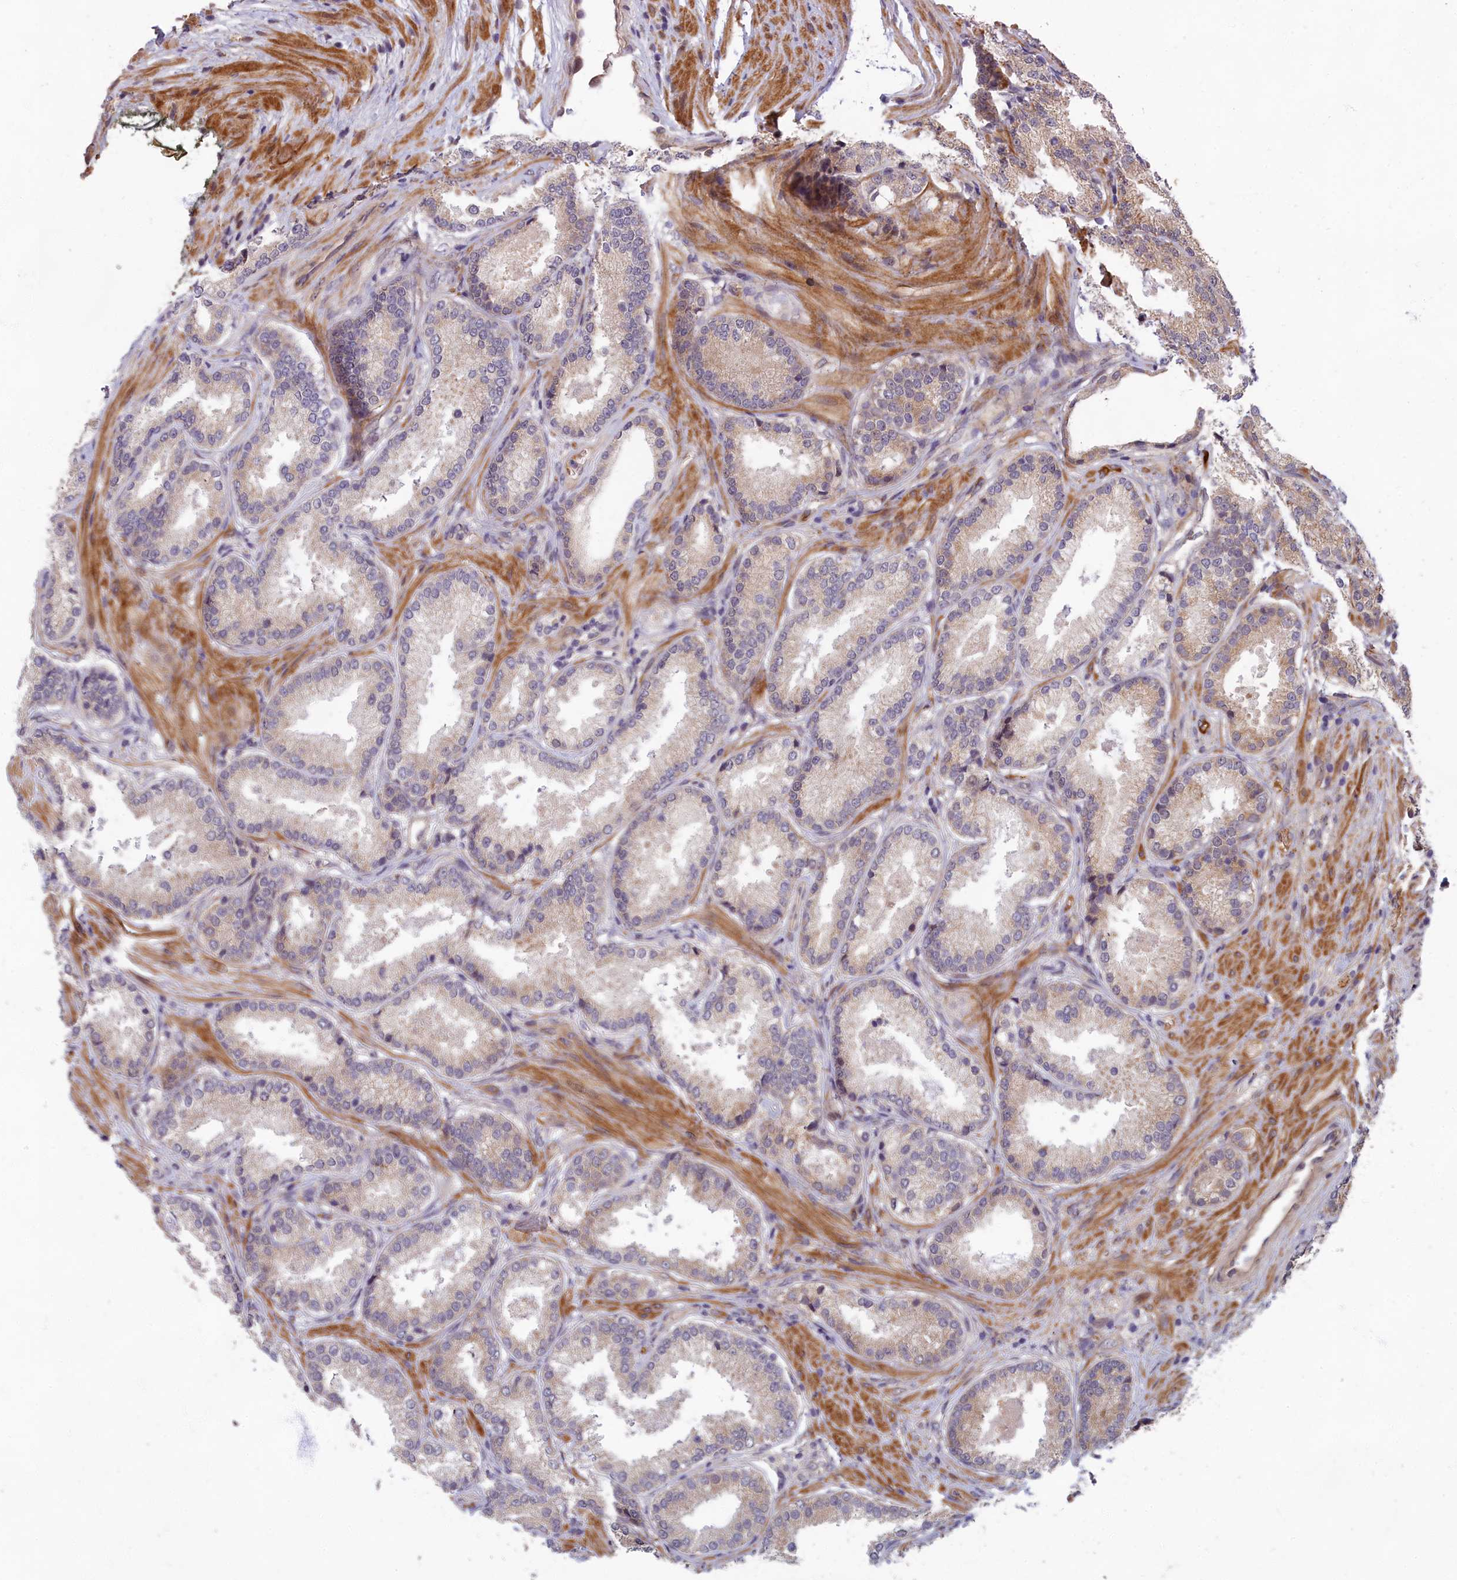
{"staining": {"intensity": "weak", "quantity": "<25%", "location": "cytoplasmic/membranous"}, "tissue": "prostate cancer", "cell_type": "Tumor cells", "image_type": "cancer", "snomed": [{"axis": "morphology", "description": "Adenocarcinoma, Low grade"}, {"axis": "topography", "description": "Prostate"}], "caption": "Tumor cells are negative for protein expression in human prostate cancer. (DAB (3,3'-diaminobenzidine) immunohistochemistry (IHC), high magnification).", "gene": "EARS2", "patient": {"sex": "male", "age": 59}}